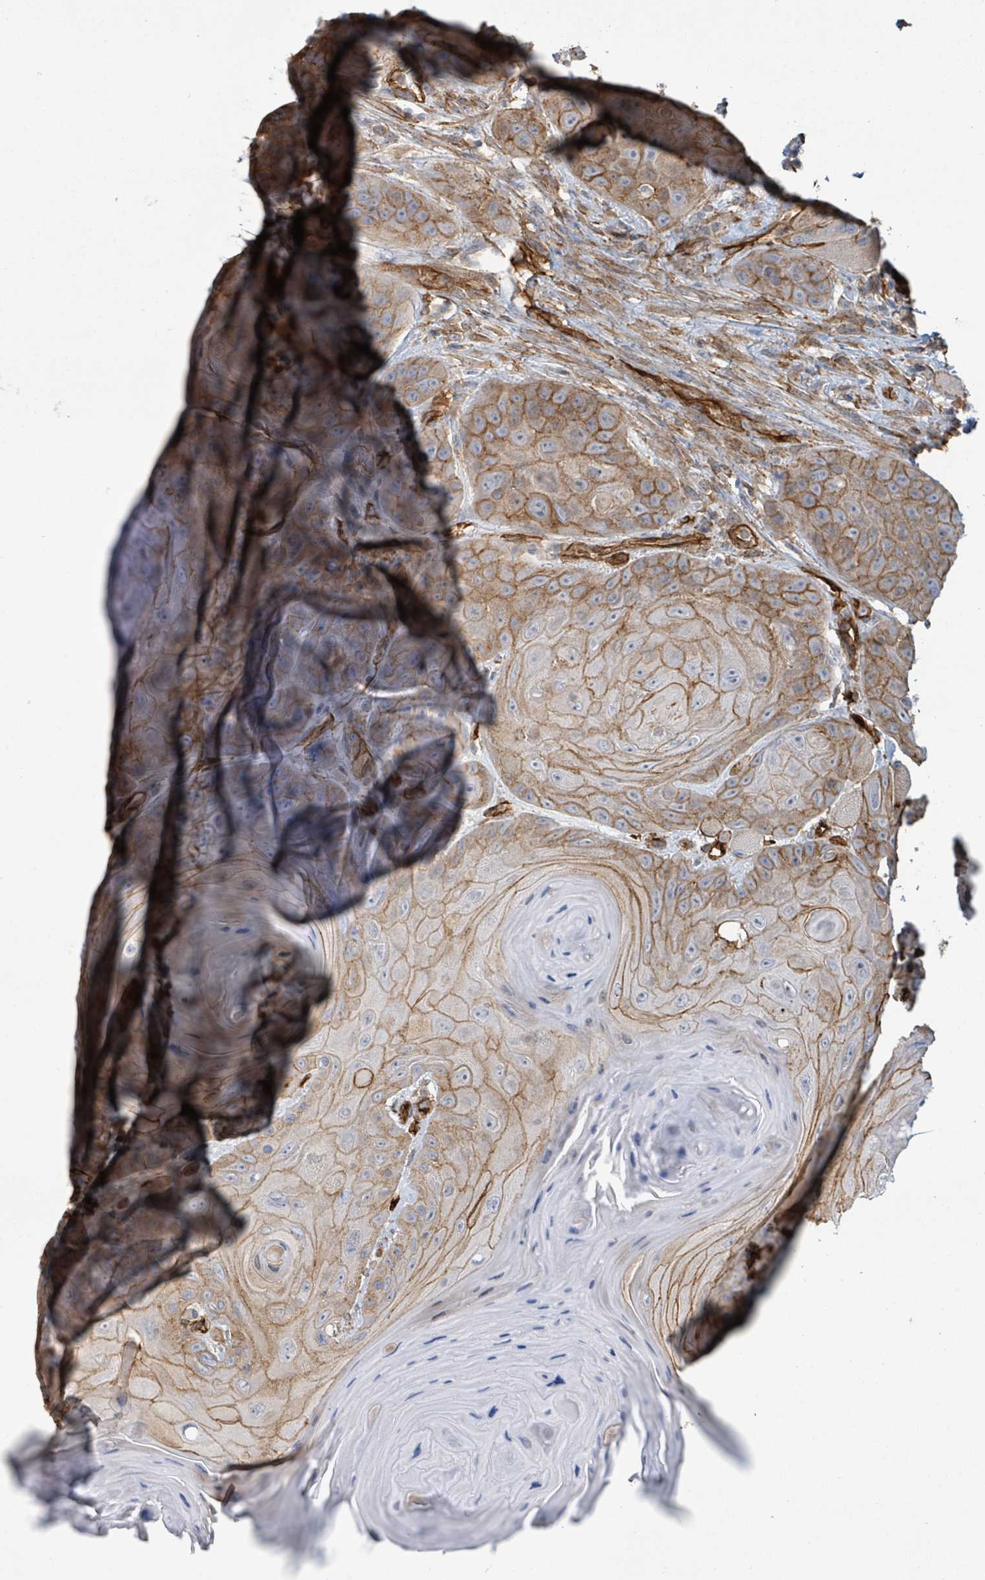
{"staining": {"intensity": "moderate", "quantity": ">75%", "location": "cytoplasmic/membranous"}, "tissue": "head and neck cancer", "cell_type": "Tumor cells", "image_type": "cancer", "snomed": [{"axis": "morphology", "description": "Squamous cell carcinoma, NOS"}, {"axis": "topography", "description": "Head-Neck"}], "caption": "A medium amount of moderate cytoplasmic/membranous positivity is identified in approximately >75% of tumor cells in head and neck cancer tissue.", "gene": "LDOC1", "patient": {"sex": "female", "age": 59}}